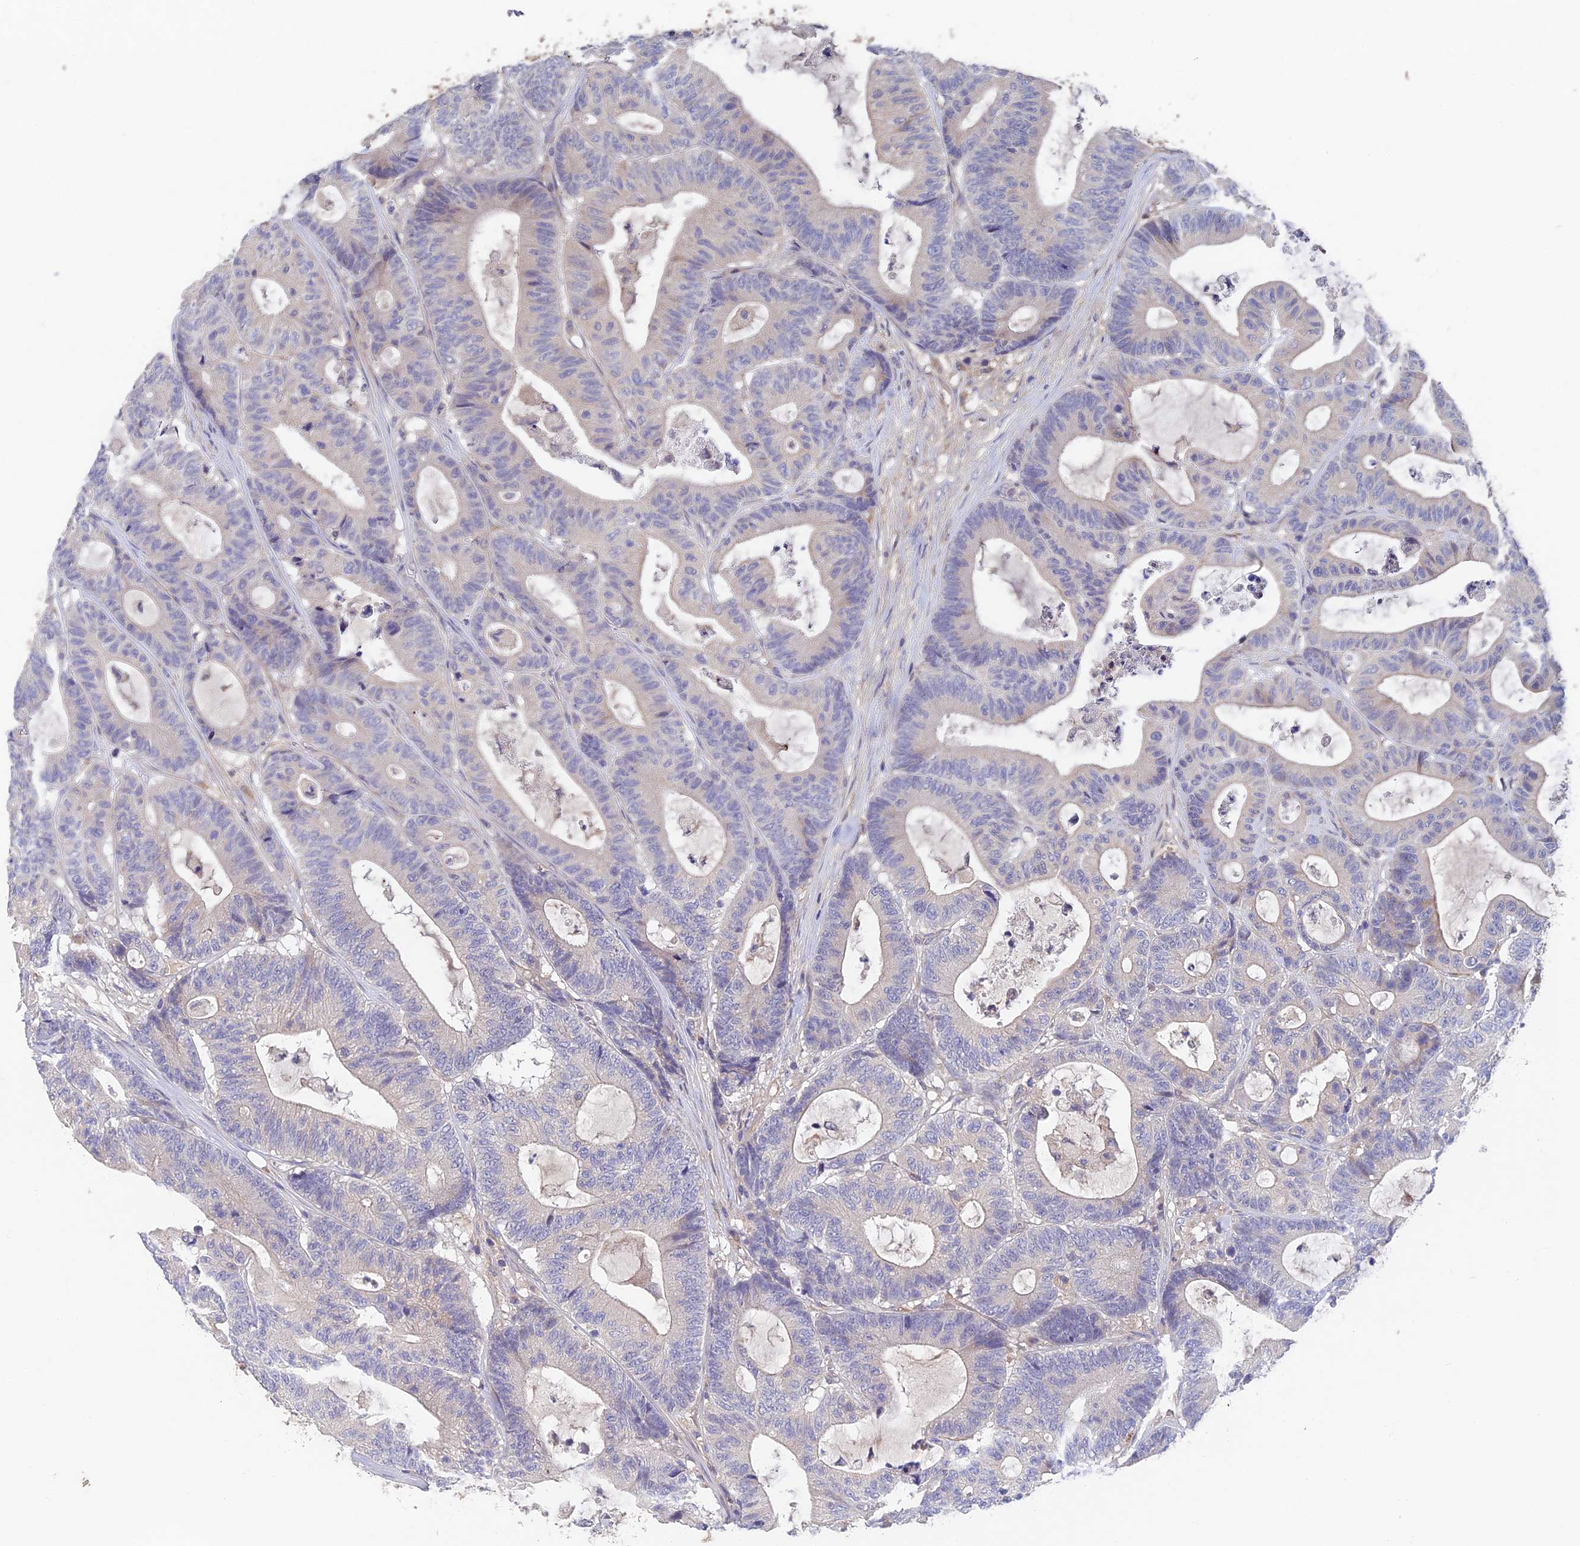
{"staining": {"intensity": "negative", "quantity": "none", "location": "none"}, "tissue": "colorectal cancer", "cell_type": "Tumor cells", "image_type": "cancer", "snomed": [{"axis": "morphology", "description": "Adenocarcinoma, NOS"}, {"axis": "topography", "description": "Colon"}], "caption": "Immunohistochemistry (IHC) histopathology image of neoplastic tissue: colorectal cancer (adenocarcinoma) stained with DAB (3,3'-diaminobenzidine) shows no significant protein expression in tumor cells.", "gene": "ADAMTS13", "patient": {"sex": "female", "age": 84}}